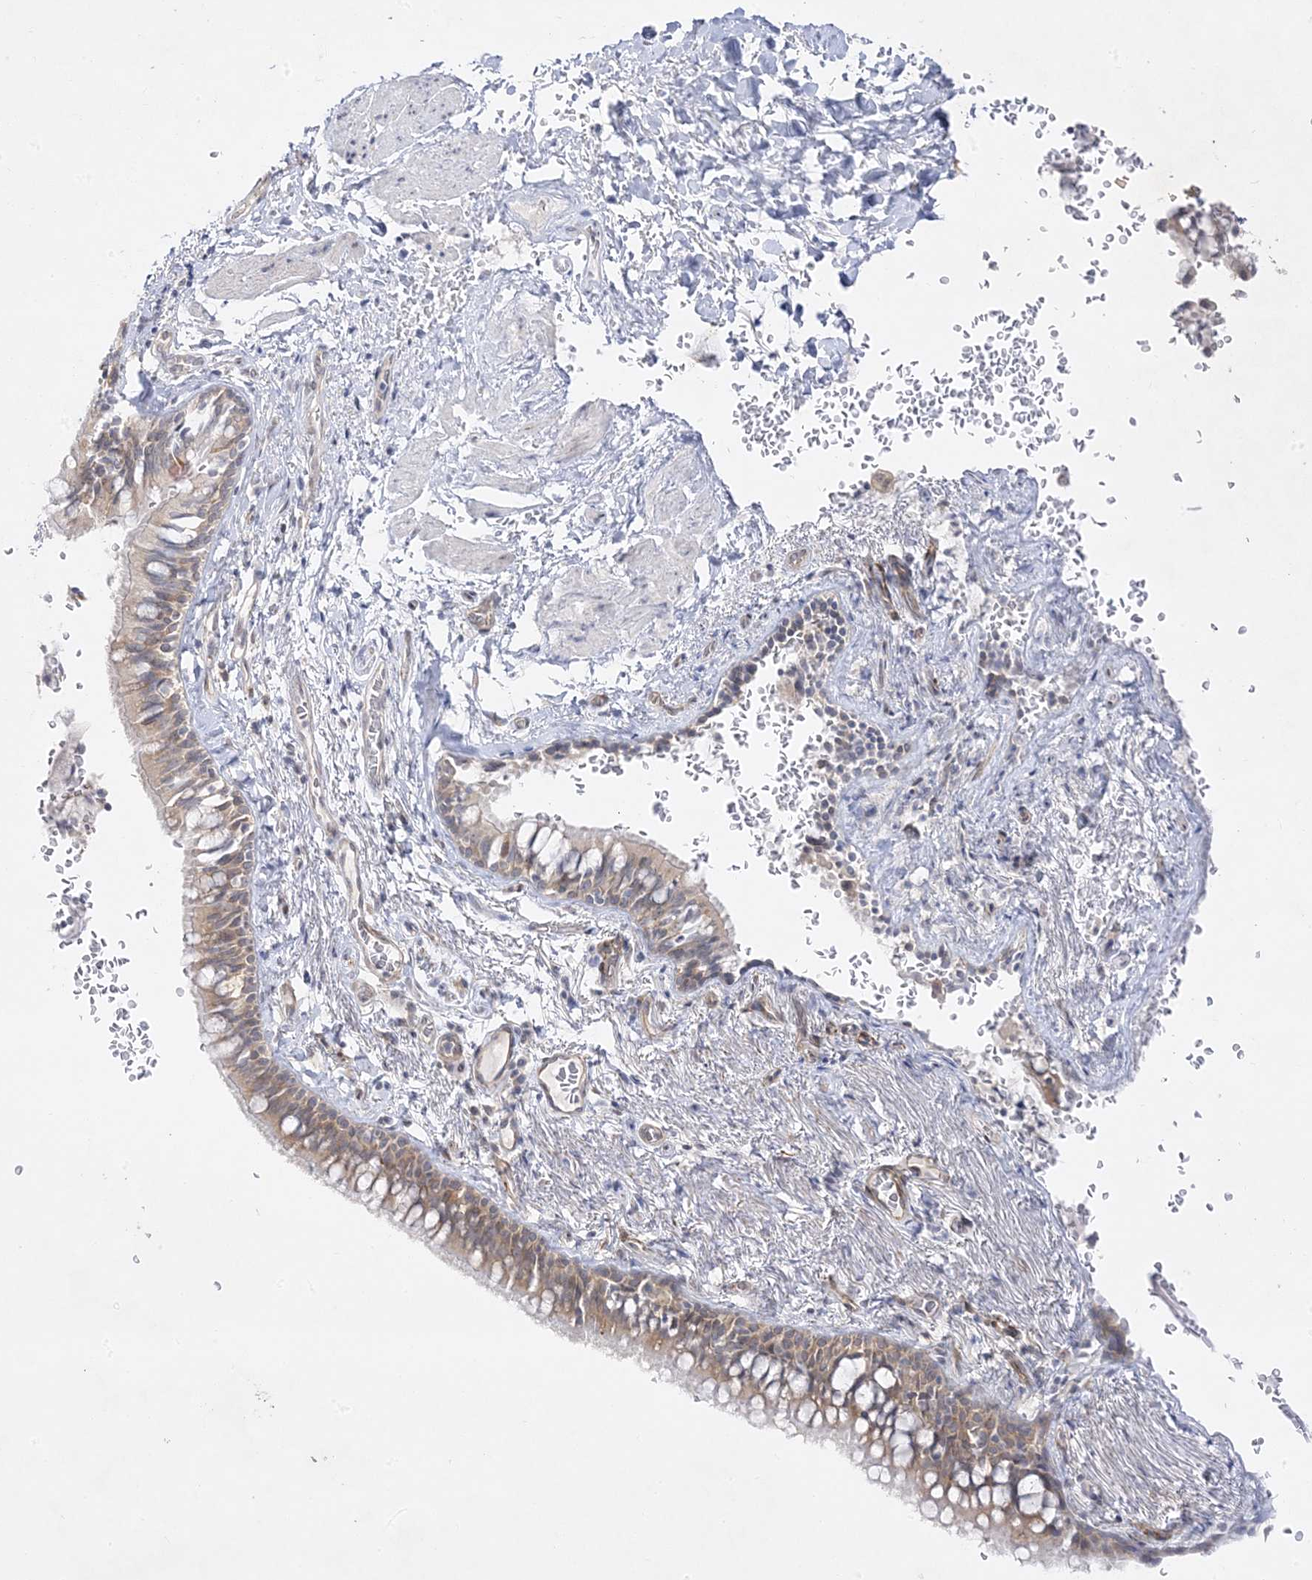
{"staining": {"intensity": "moderate", "quantity": ">75%", "location": "cytoplasmic/membranous"}, "tissue": "bronchus", "cell_type": "Respiratory epithelial cells", "image_type": "normal", "snomed": [{"axis": "morphology", "description": "Normal tissue, NOS"}, {"axis": "topography", "description": "Cartilage tissue"}, {"axis": "topography", "description": "Bronchus"}], "caption": "High-magnification brightfield microscopy of unremarkable bronchus stained with DAB (3,3'-diaminobenzidine) (brown) and counterstained with hematoxylin (blue). respiratory epithelial cells exhibit moderate cytoplasmic/membranous staining is present in approximately>75% of cells.", "gene": "C2CD2", "patient": {"sex": "female", "age": 36}}